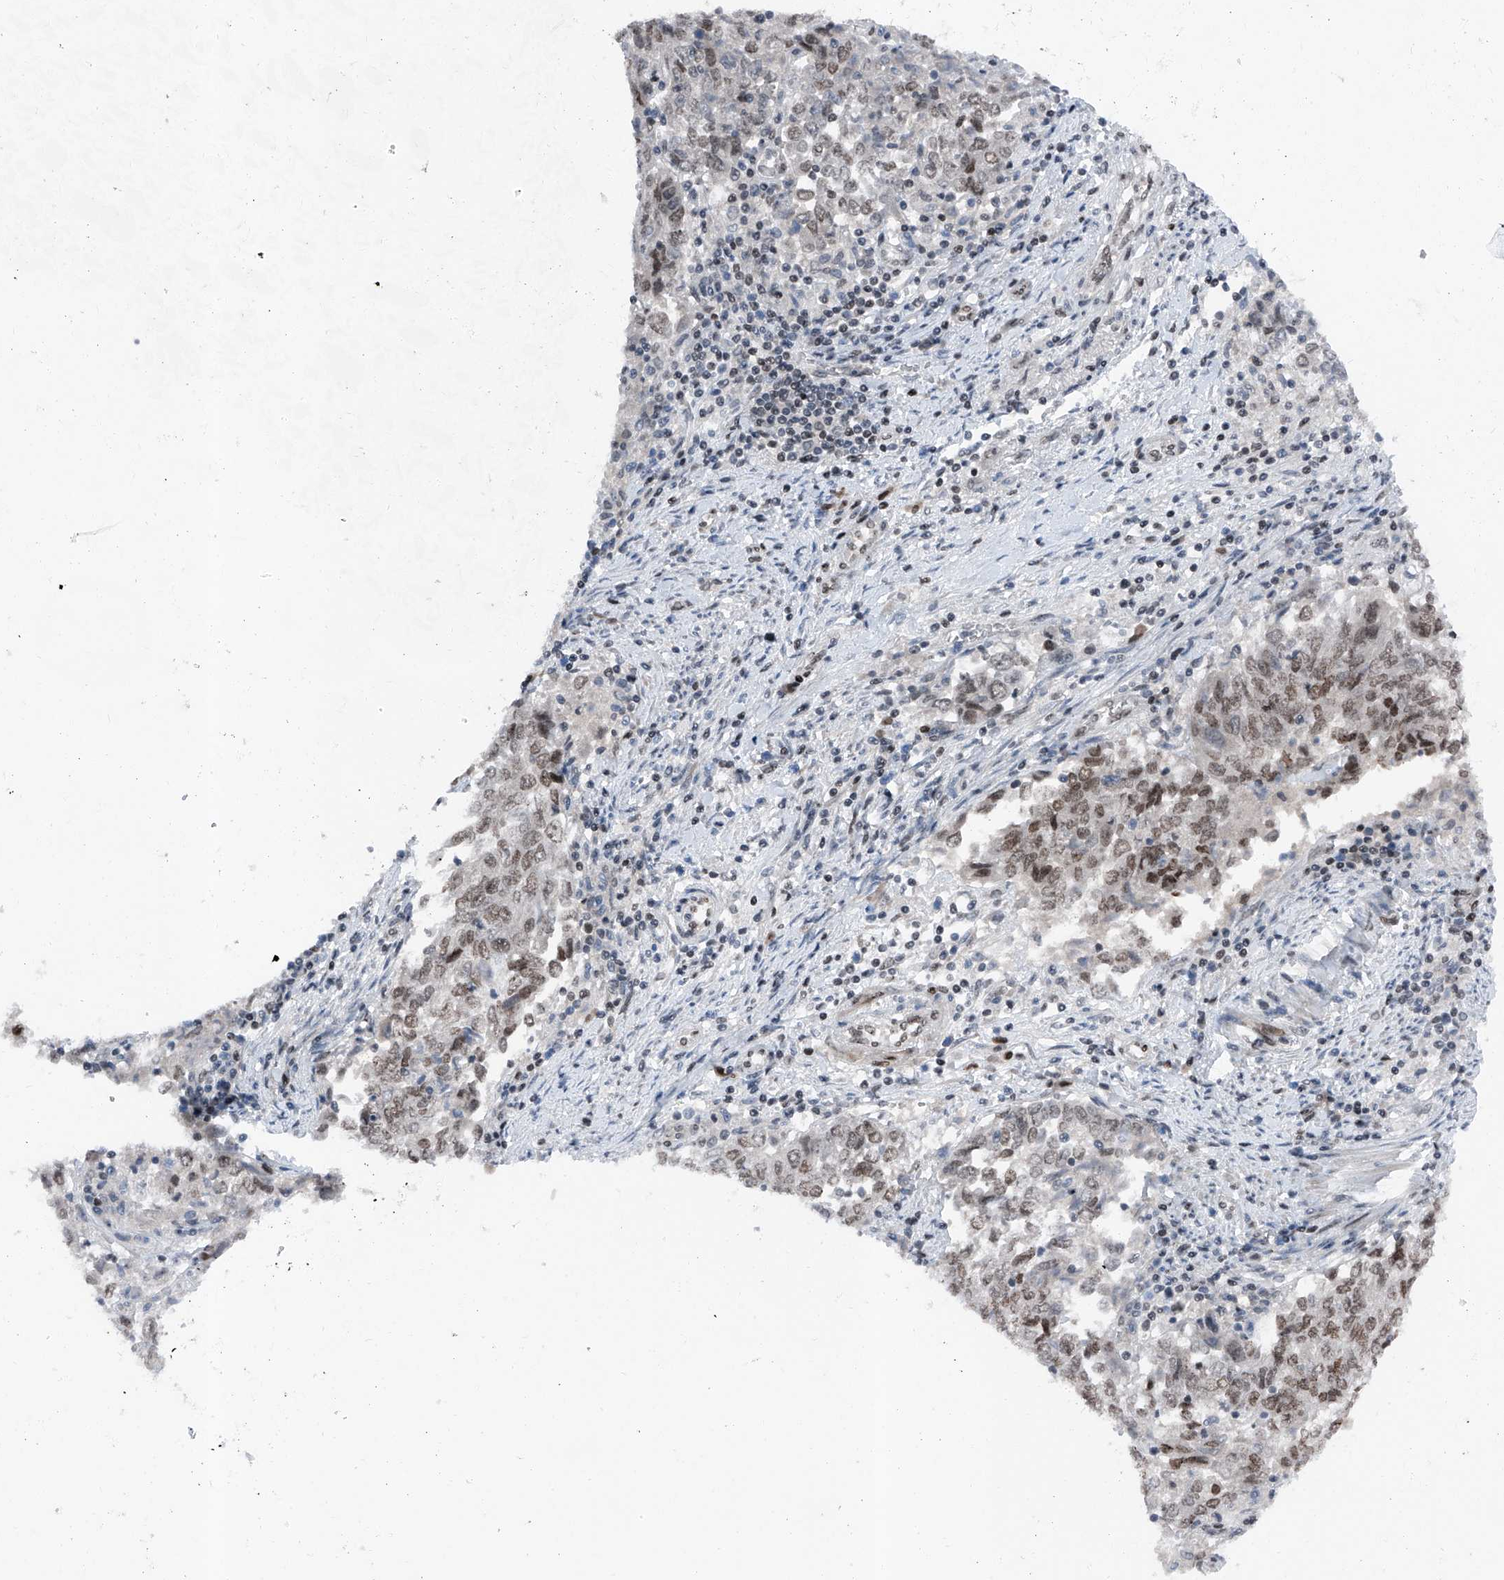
{"staining": {"intensity": "moderate", "quantity": "25%-75%", "location": "nuclear"}, "tissue": "endometrial cancer", "cell_type": "Tumor cells", "image_type": "cancer", "snomed": [{"axis": "morphology", "description": "Adenocarcinoma, NOS"}, {"axis": "topography", "description": "Endometrium"}], "caption": "A brown stain highlights moderate nuclear expression of a protein in endometrial adenocarcinoma tumor cells. Immunohistochemistry stains the protein of interest in brown and the nuclei are stained blue.", "gene": "BMI1", "patient": {"sex": "female", "age": 80}}